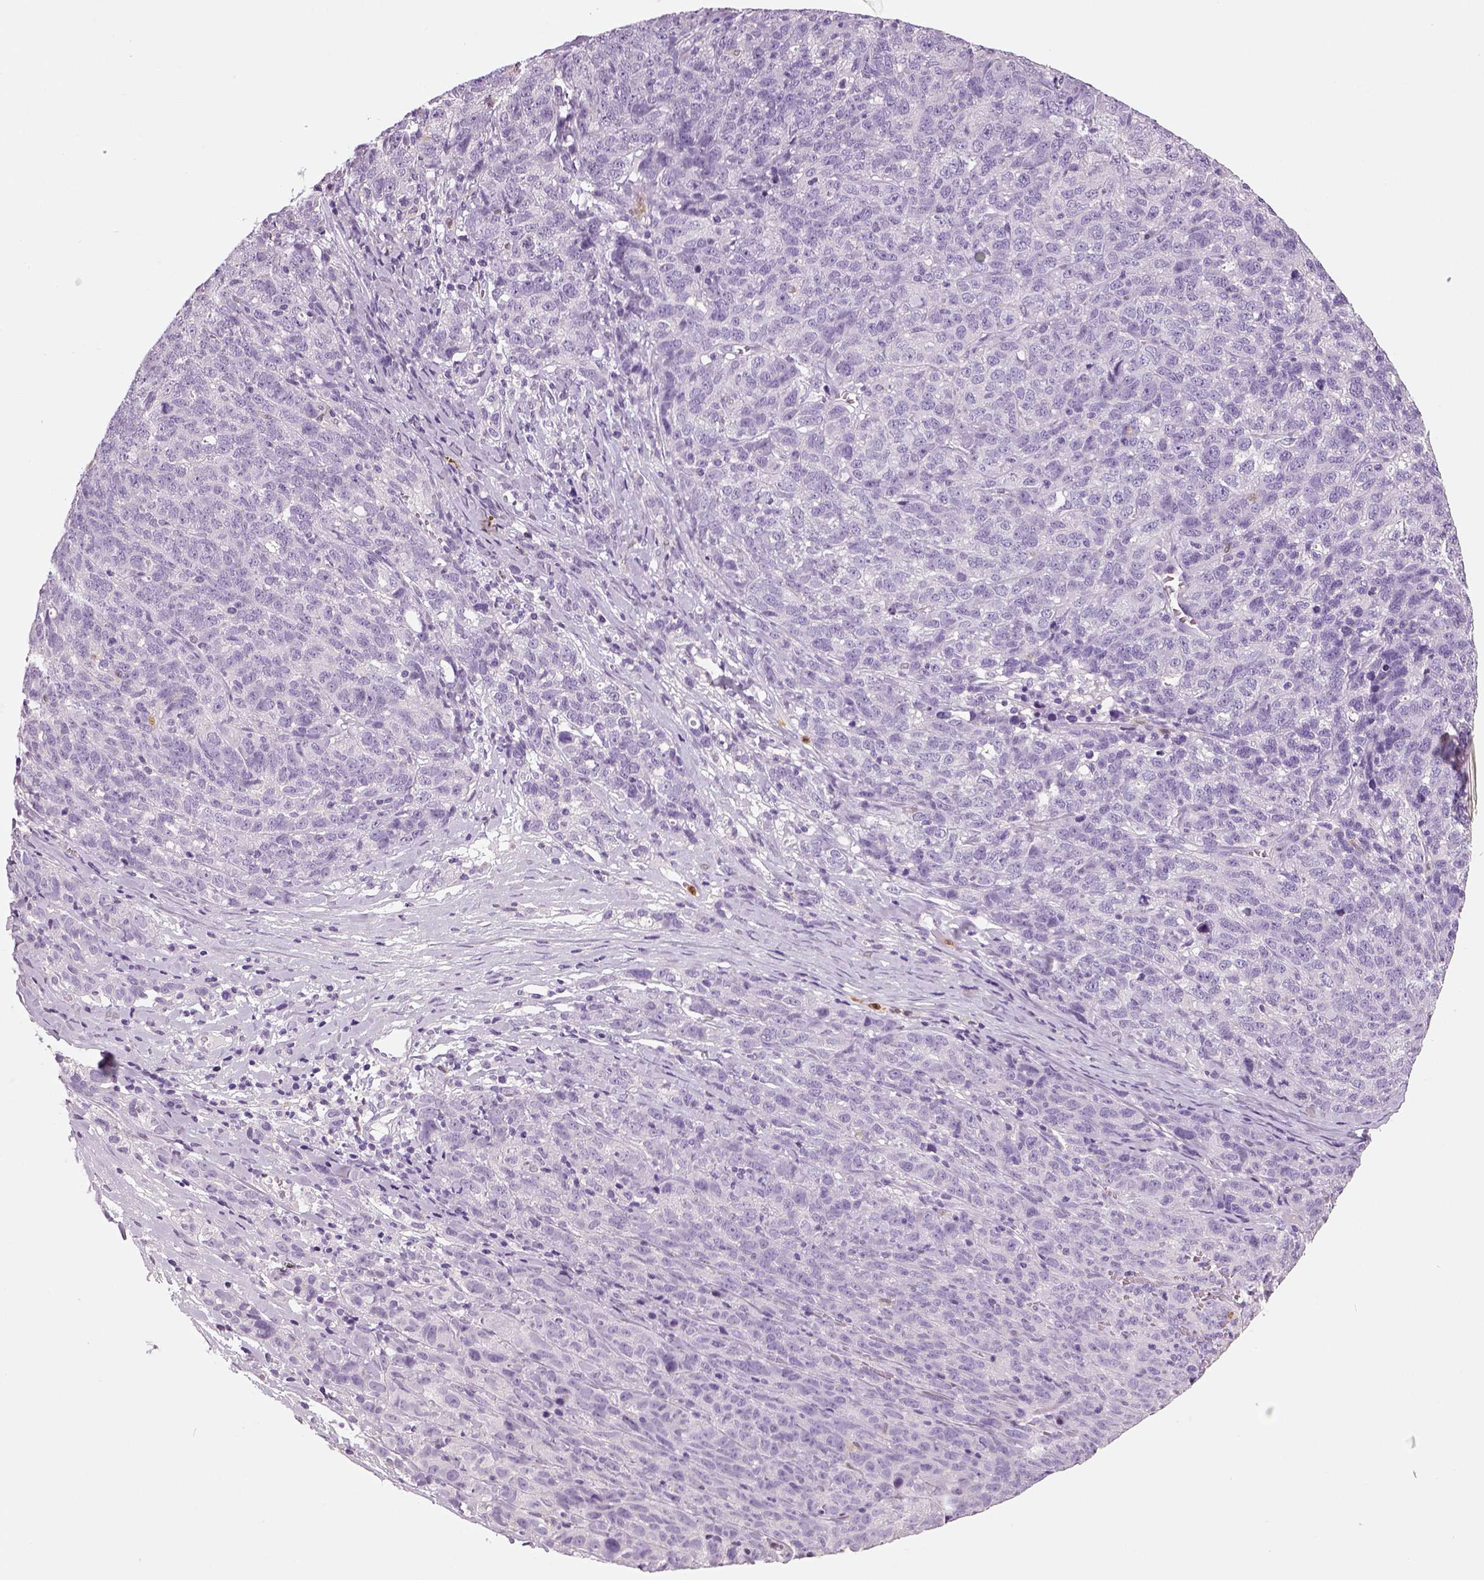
{"staining": {"intensity": "negative", "quantity": "none", "location": "none"}, "tissue": "ovarian cancer", "cell_type": "Tumor cells", "image_type": "cancer", "snomed": [{"axis": "morphology", "description": "Cystadenocarcinoma, serous, NOS"}, {"axis": "topography", "description": "Ovary"}], "caption": "Immunohistochemistry photomicrograph of neoplastic tissue: human ovarian cancer stained with DAB displays no significant protein staining in tumor cells.", "gene": "NECAB2", "patient": {"sex": "female", "age": 71}}